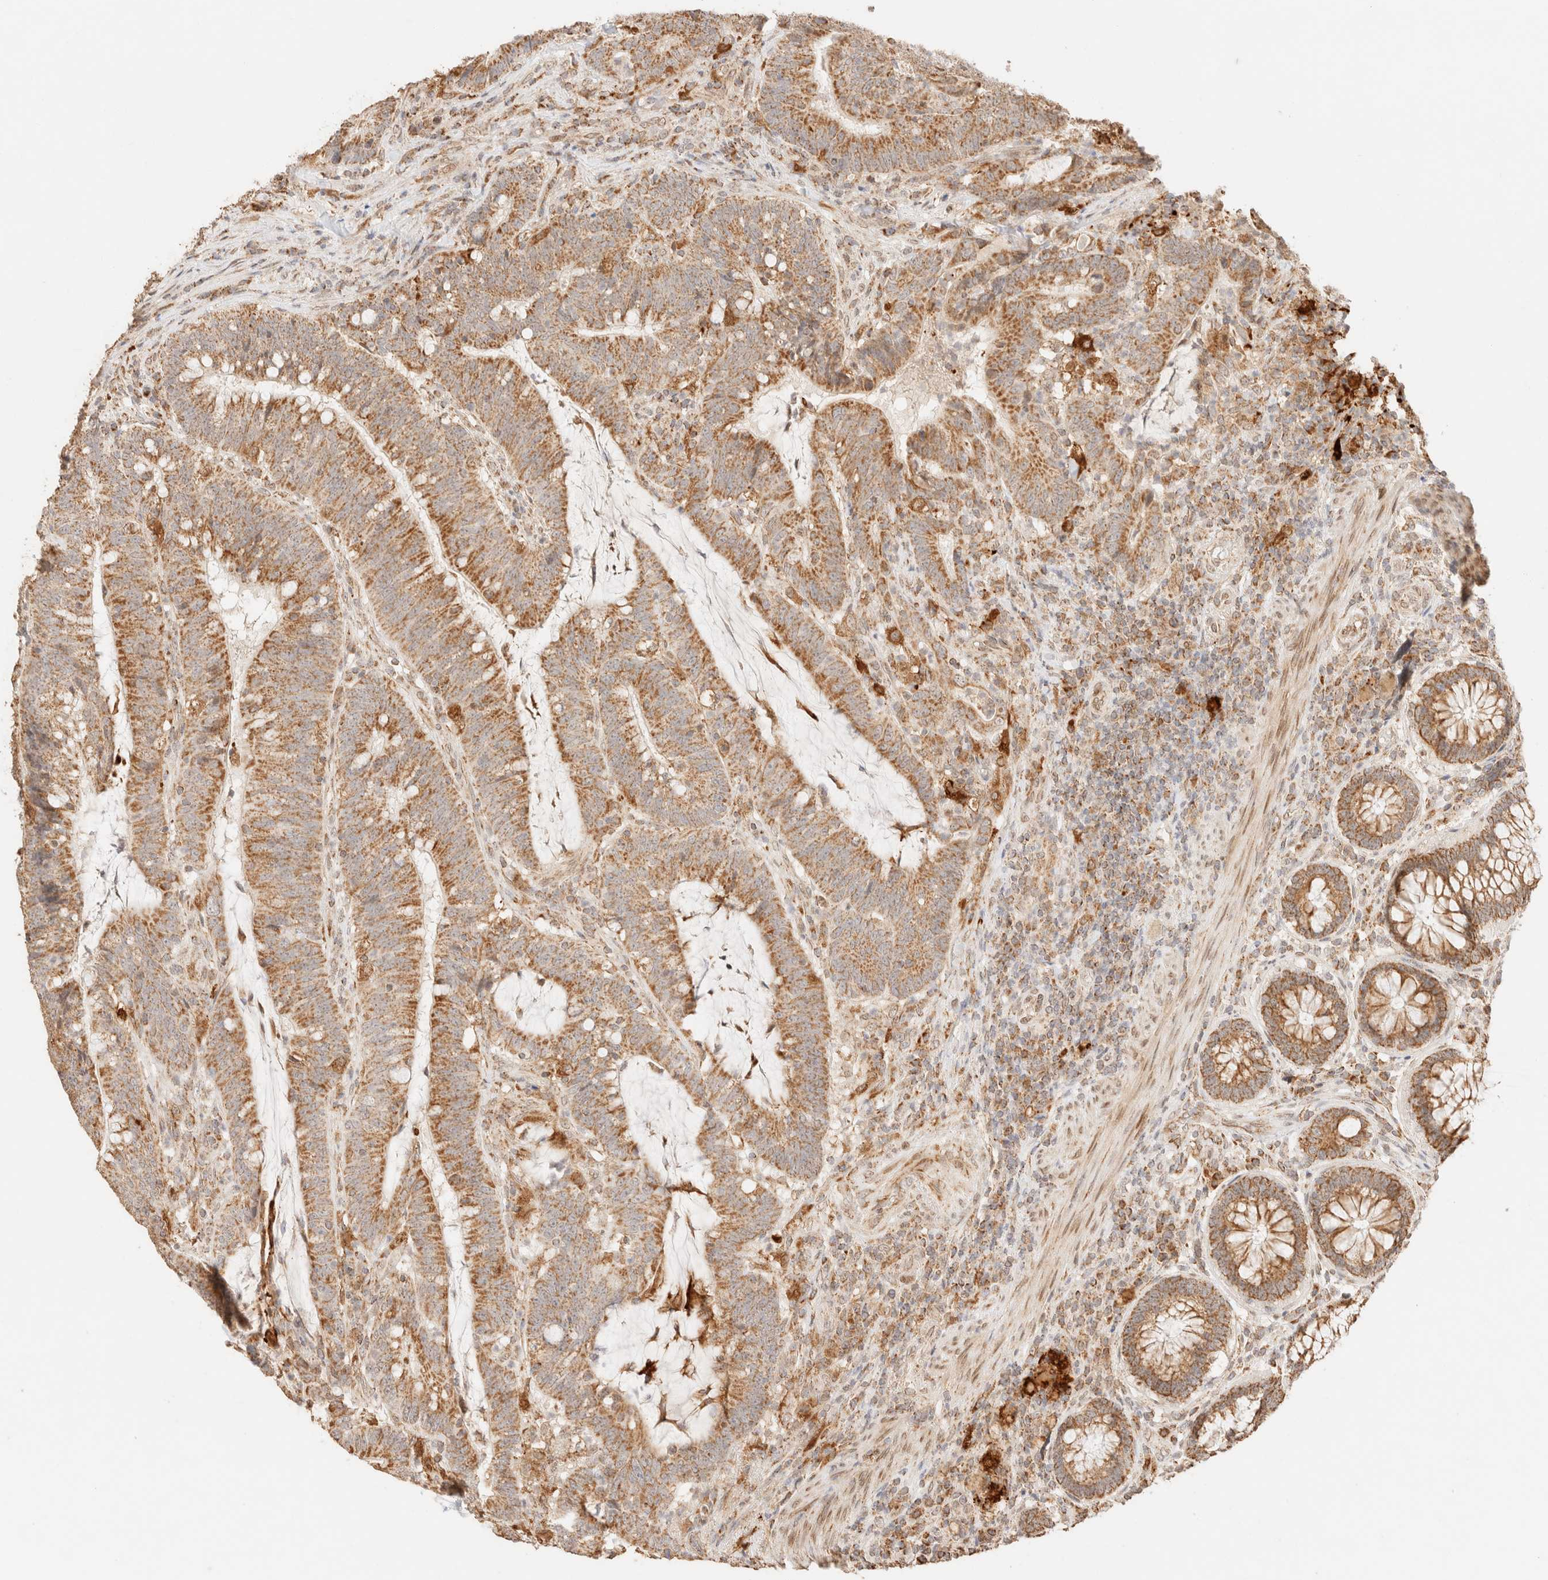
{"staining": {"intensity": "moderate", "quantity": ">75%", "location": "cytoplasmic/membranous"}, "tissue": "colorectal cancer", "cell_type": "Tumor cells", "image_type": "cancer", "snomed": [{"axis": "morphology", "description": "Adenocarcinoma, NOS"}, {"axis": "topography", "description": "Colon"}], "caption": "A brown stain labels moderate cytoplasmic/membranous expression of a protein in colorectal adenocarcinoma tumor cells.", "gene": "TACO1", "patient": {"sex": "female", "age": 66}}